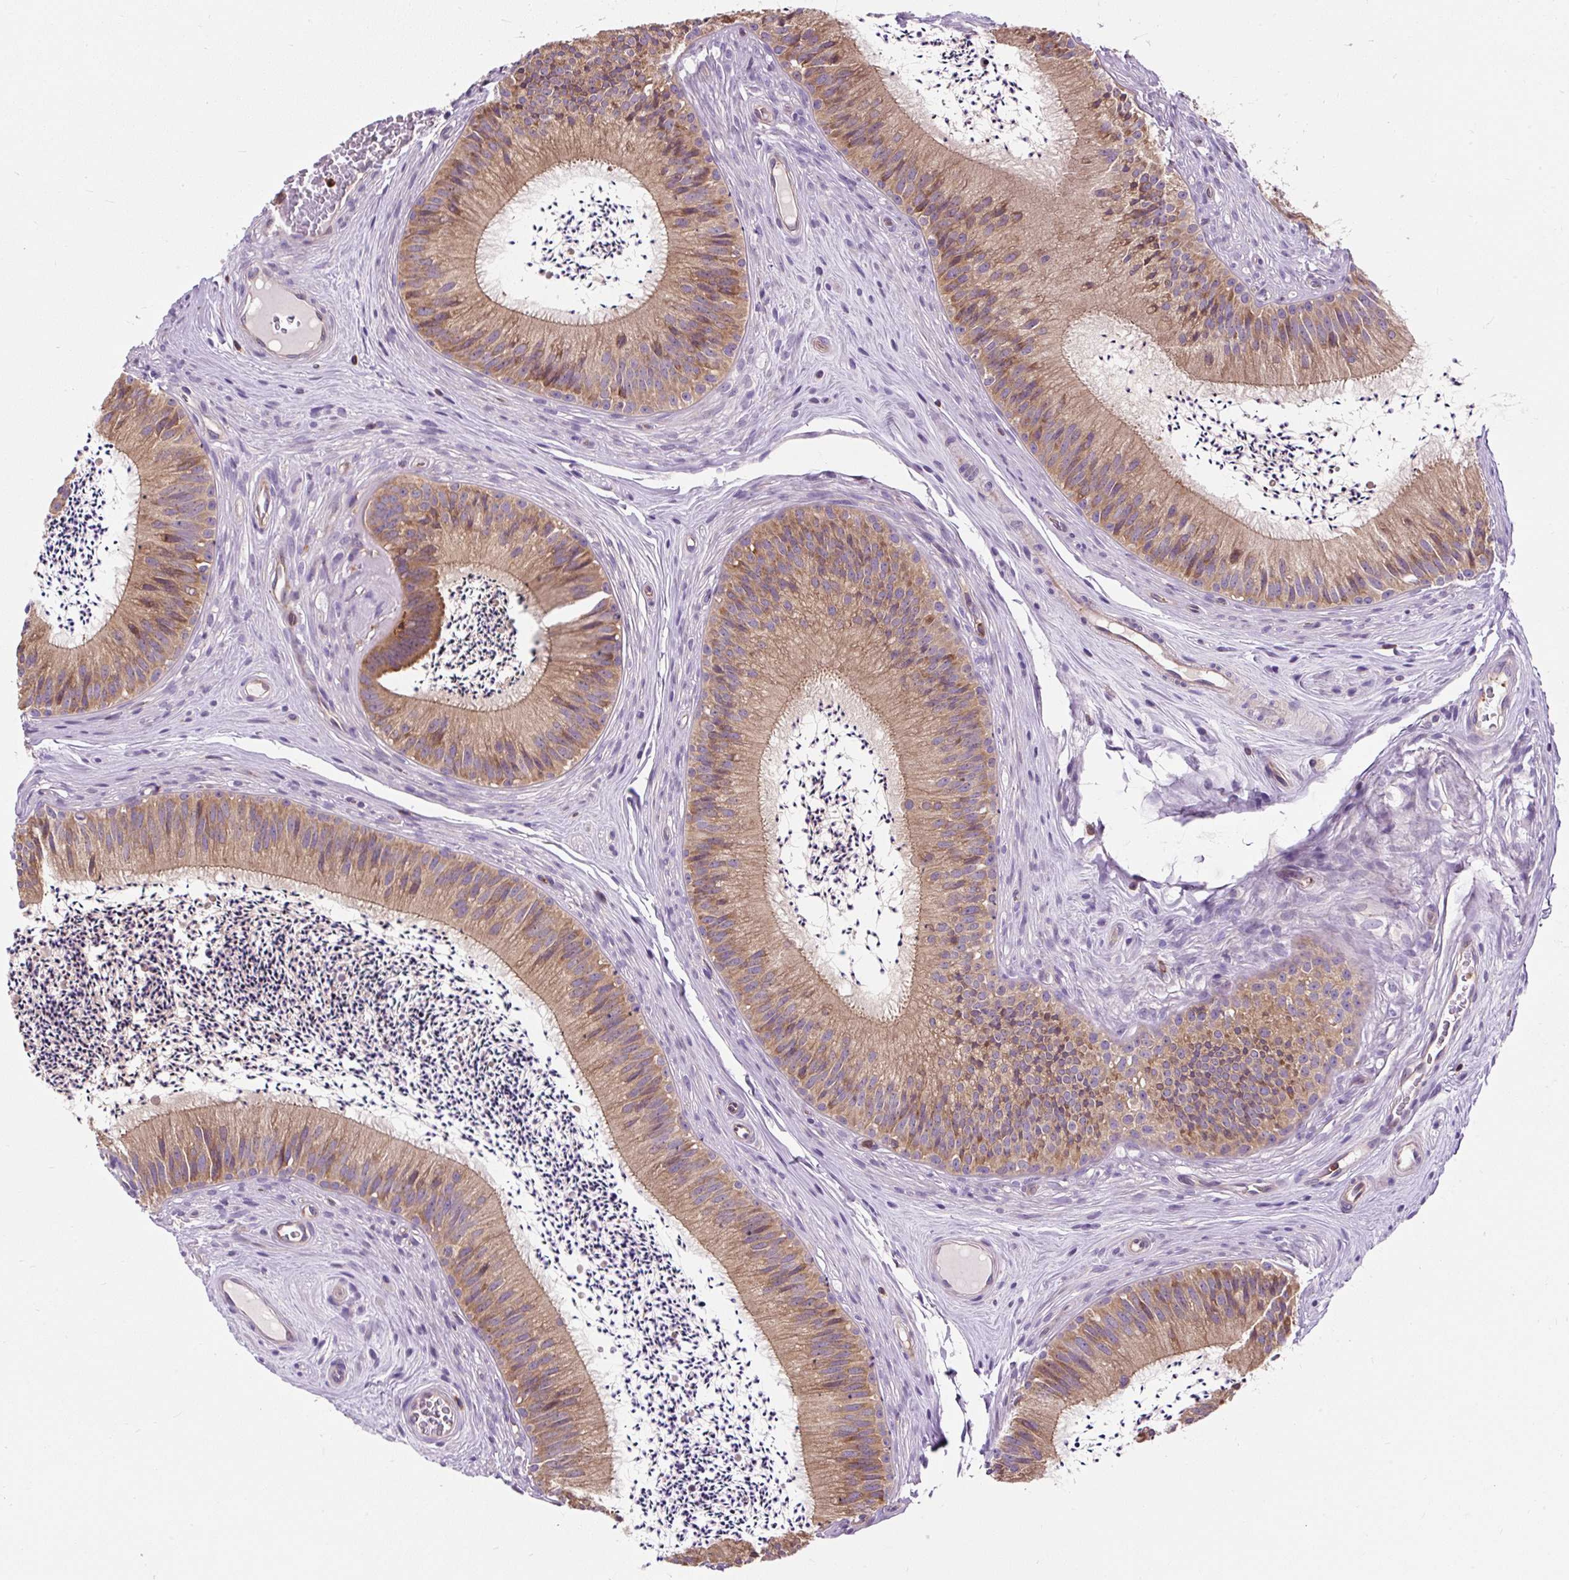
{"staining": {"intensity": "moderate", "quantity": ">75%", "location": "cytoplasmic/membranous"}, "tissue": "epididymis", "cell_type": "Glandular cells", "image_type": "normal", "snomed": [{"axis": "morphology", "description": "Normal tissue, NOS"}, {"axis": "topography", "description": "Epididymis"}], "caption": "This is an image of IHC staining of unremarkable epididymis, which shows moderate staining in the cytoplasmic/membranous of glandular cells.", "gene": "CISD3", "patient": {"sex": "male", "age": 24}}